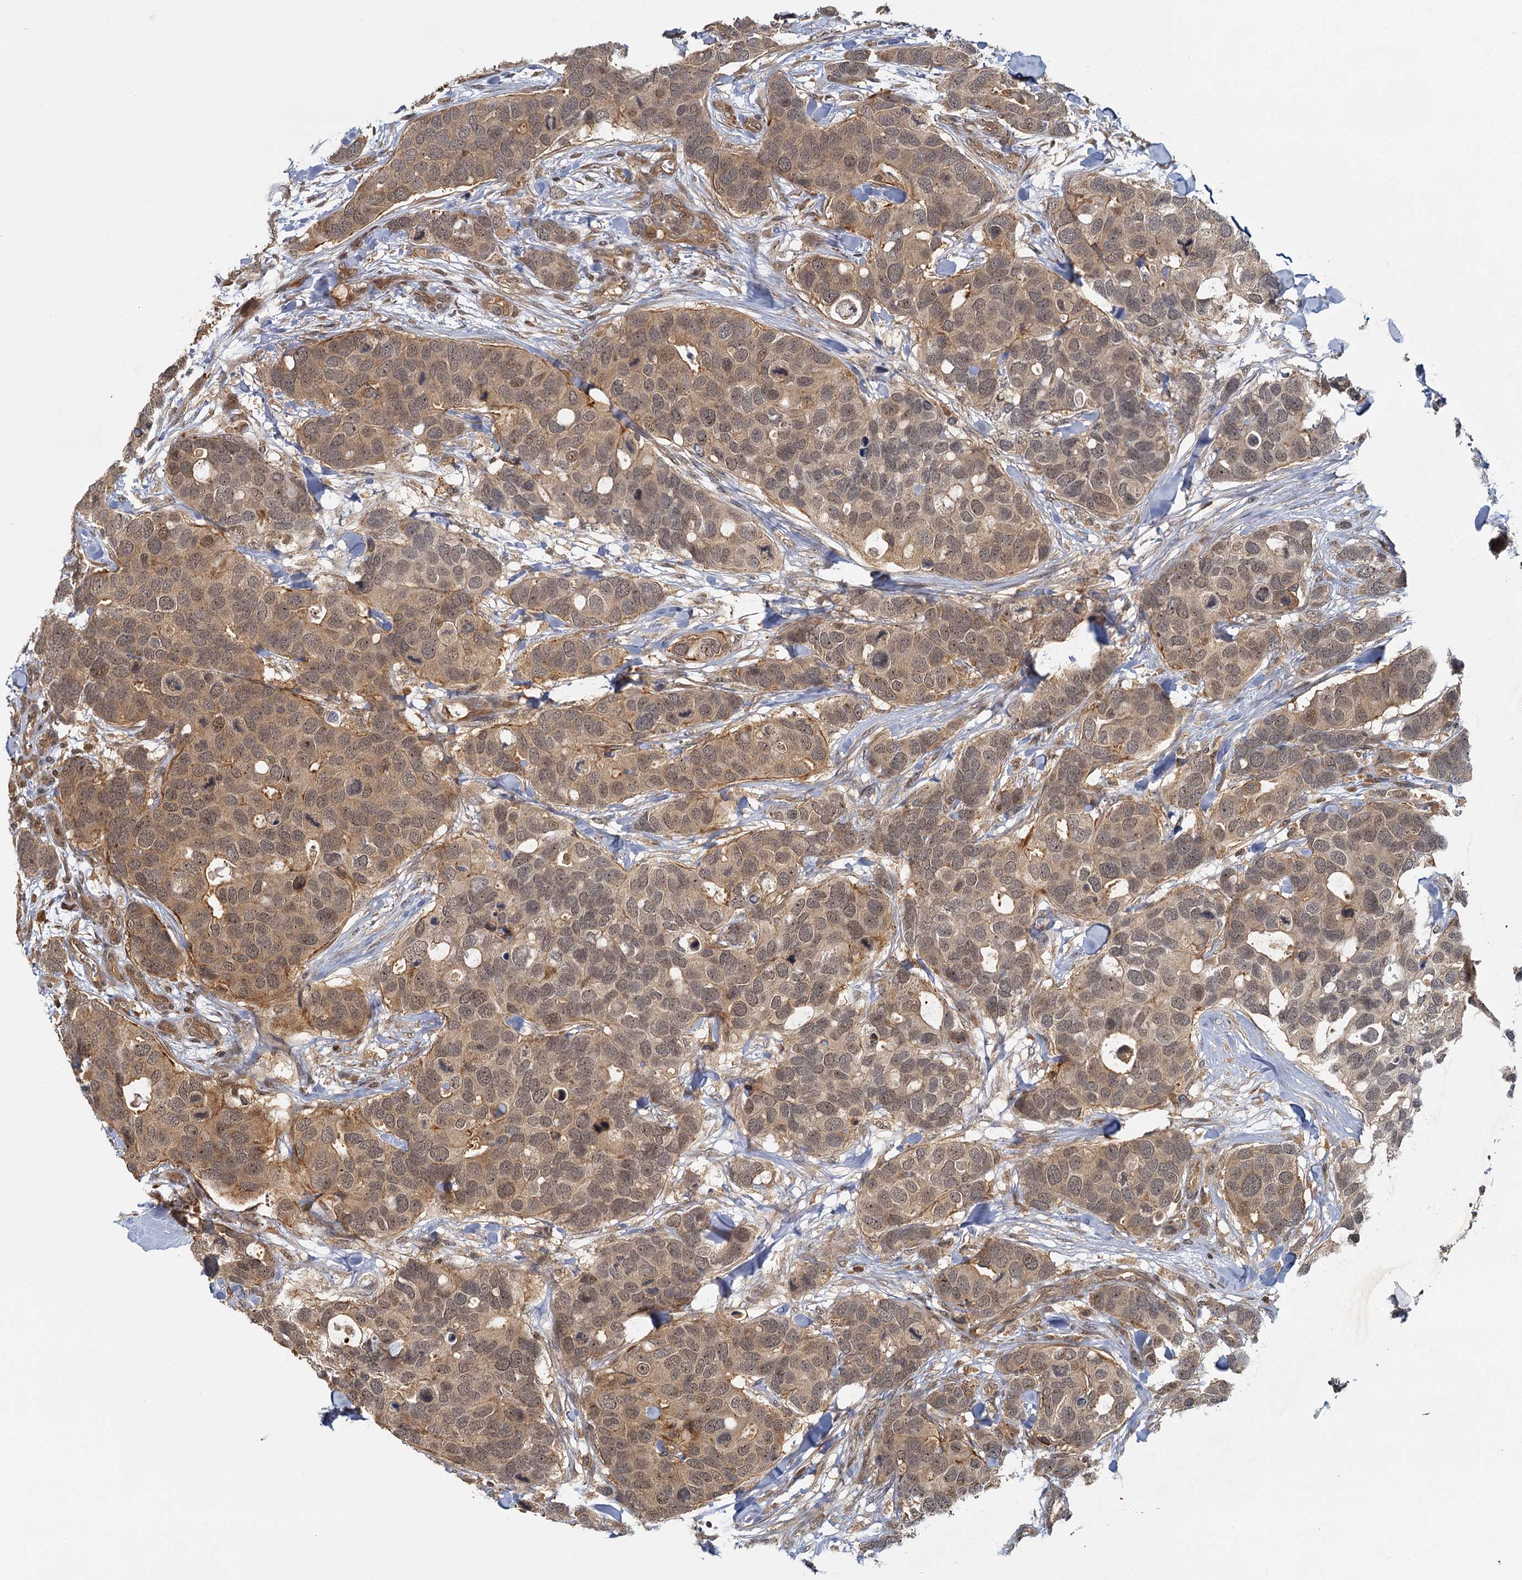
{"staining": {"intensity": "moderate", "quantity": ">75%", "location": "cytoplasmic/membranous,nuclear"}, "tissue": "breast cancer", "cell_type": "Tumor cells", "image_type": "cancer", "snomed": [{"axis": "morphology", "description": "Duct carcinoma"}, {"axis": "topography", "description": "Breast"}], "caption": "Protein staining of breast infiltrating ductal carcinoma tissue shows moderate cytoplasmic/membranous and nuclear expression in approximately >75% of tumor cells. Ihc stains the protein of interest in brown and the nuclei are stained blue.", "gene": "ZNF549", "patient": {"sex": "female", "age": 83}}